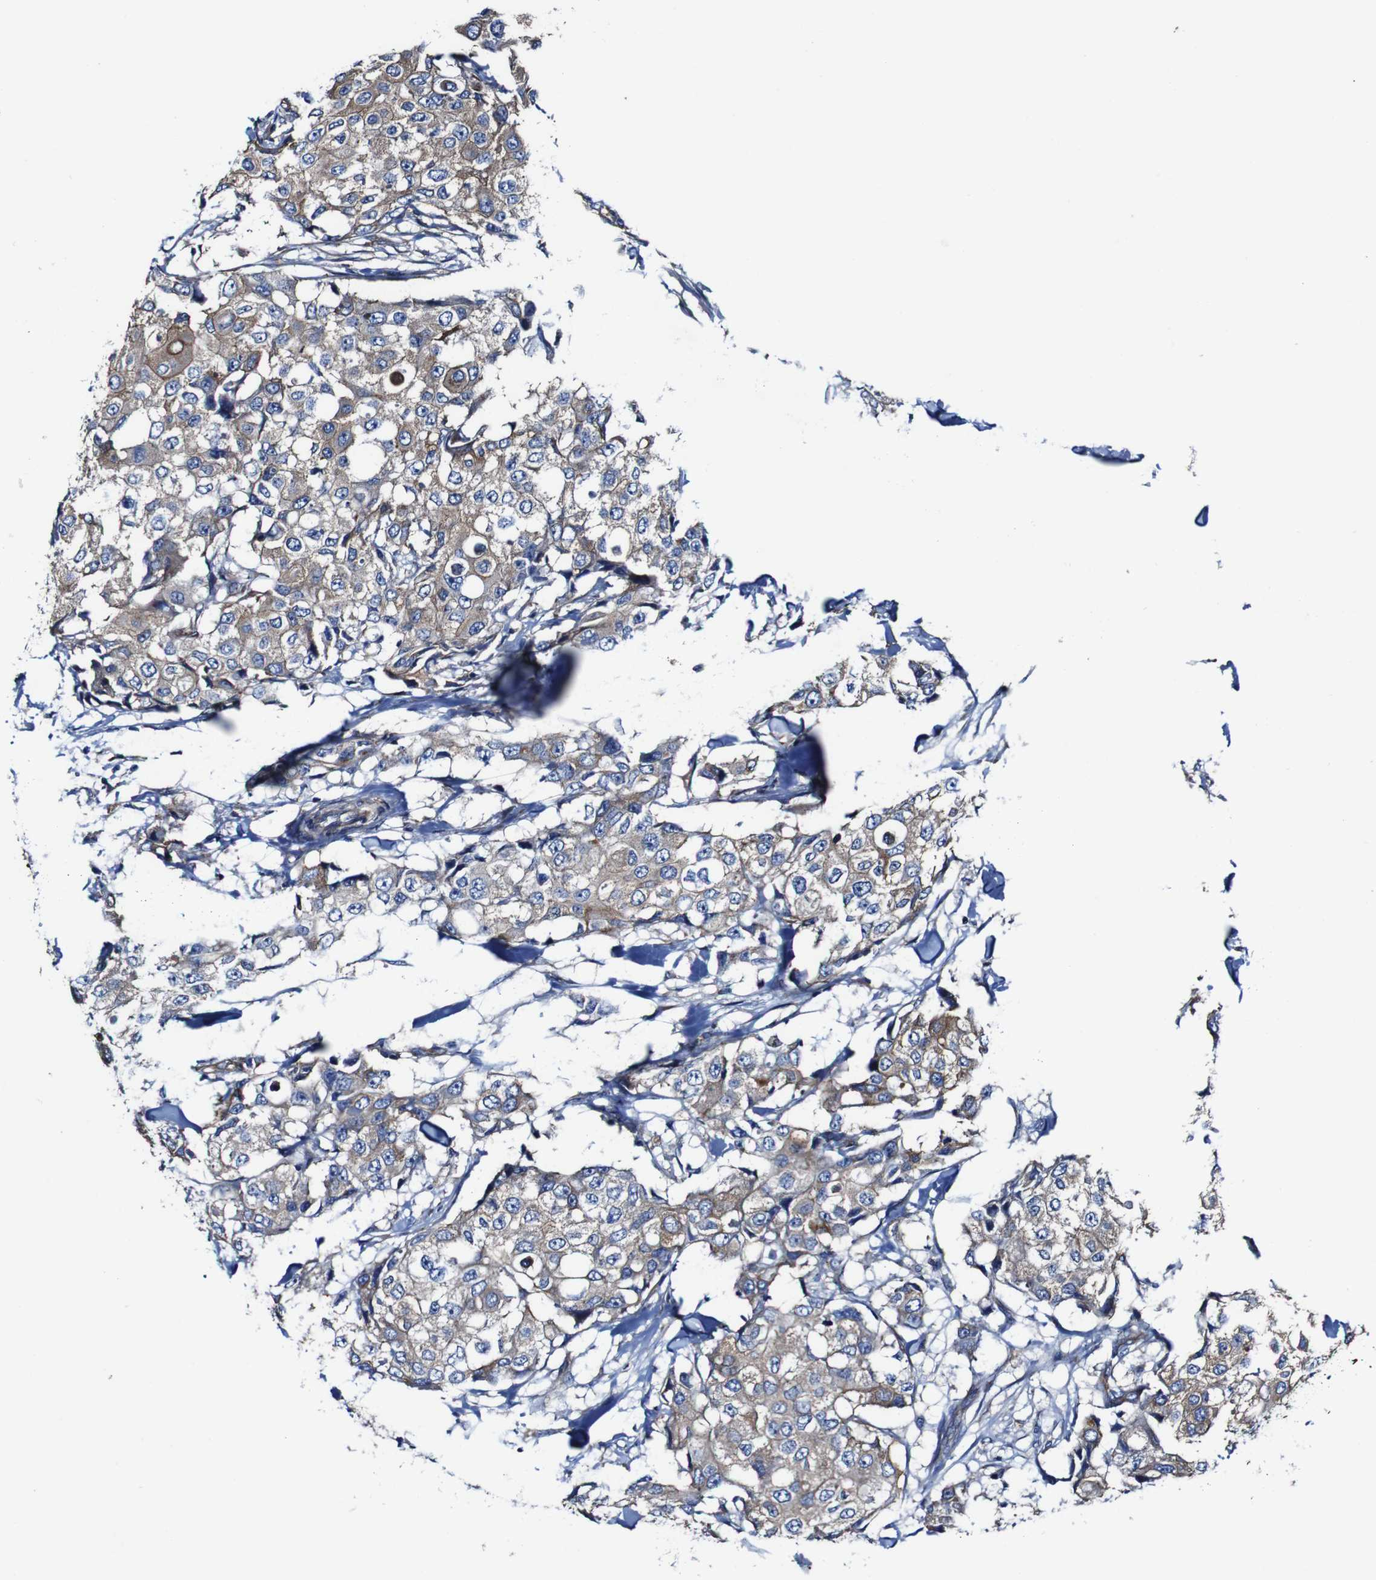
{"staining": {"intensity": "moderate", "quantity": "25%-75%", "location": "cytoplasmic/membranous"}, "tissue": "breast cancer", "cell_type": "Tumor cells", "image_type": "cancer", "snomed": [{"axis": "morphology", "description": "Duct carcinoma"}, {"axis": "topography", "description": "Breast"}], "caption": "Protein staining demonstrates moderate cytoplasmic/membranous positivity in approximately 25%-75% of tumor cells in breast cancer (invasive ductal carcinoma). (DAB IHC with brightfield microscopy, high magnification).", "gene": "CSF1R", "patient": {"sex": "female", "age": 27}}